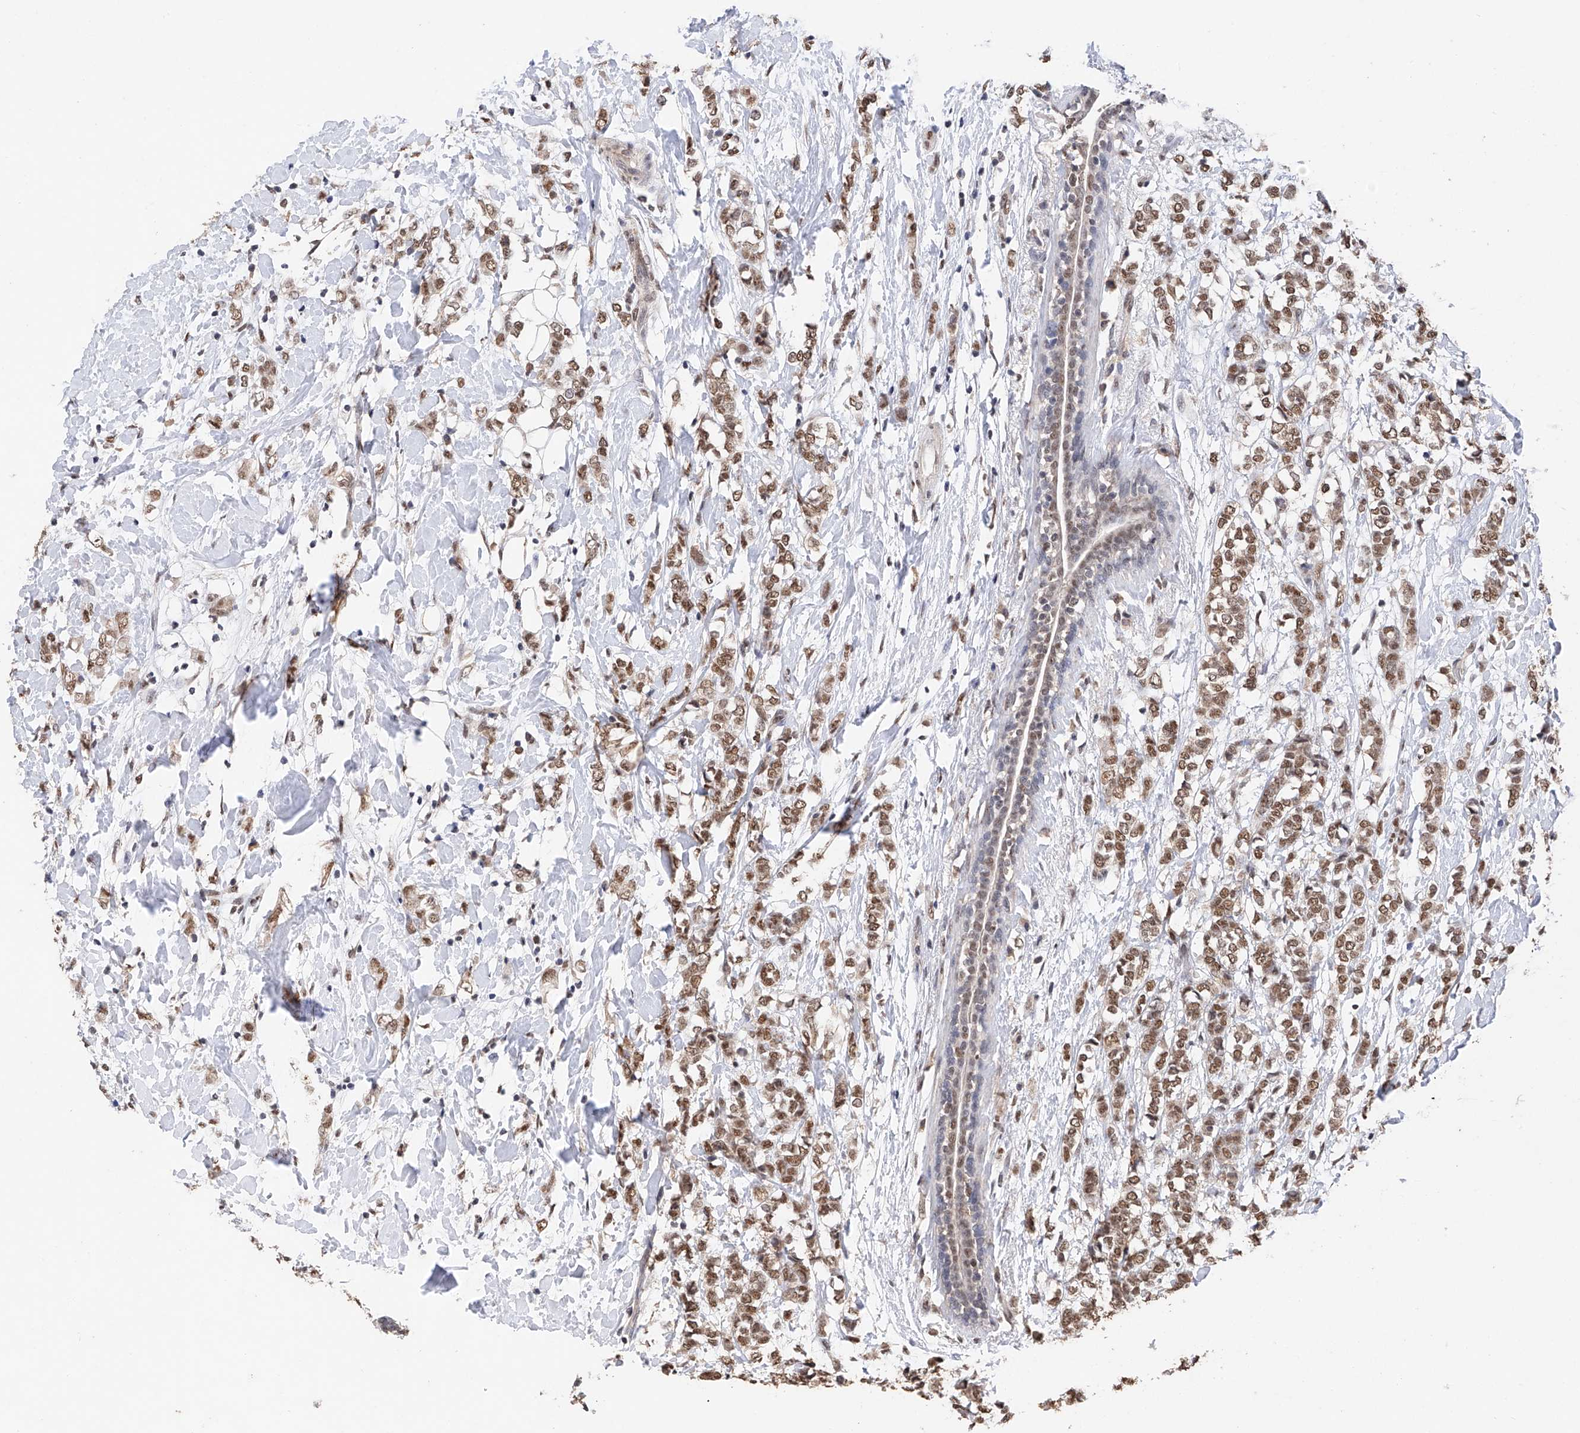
{"staining": {"intensity": "moderate", "quantity": ">75%", "location": "nuclear"}, "tissue": "breast cancer", "cell_type": "Tumor cells", "image_type": "cancer", "snomed": [{"axis": "morphology", "description": "Normal tissue, NOS"}, {"axis": "morphology", "description": "Lobular carcinoma"}, {"axis": "topography", "description": "Breast"}], "caption": "Immunohistochemistry (IHC) micrograph of human breast cancer stained for a protein (brown), which shows medium levels of moderate nuclear staining in about >75% of tumor cells.", "gene": "DMAP1", "patient": {"sex": "female", "age": 47}}